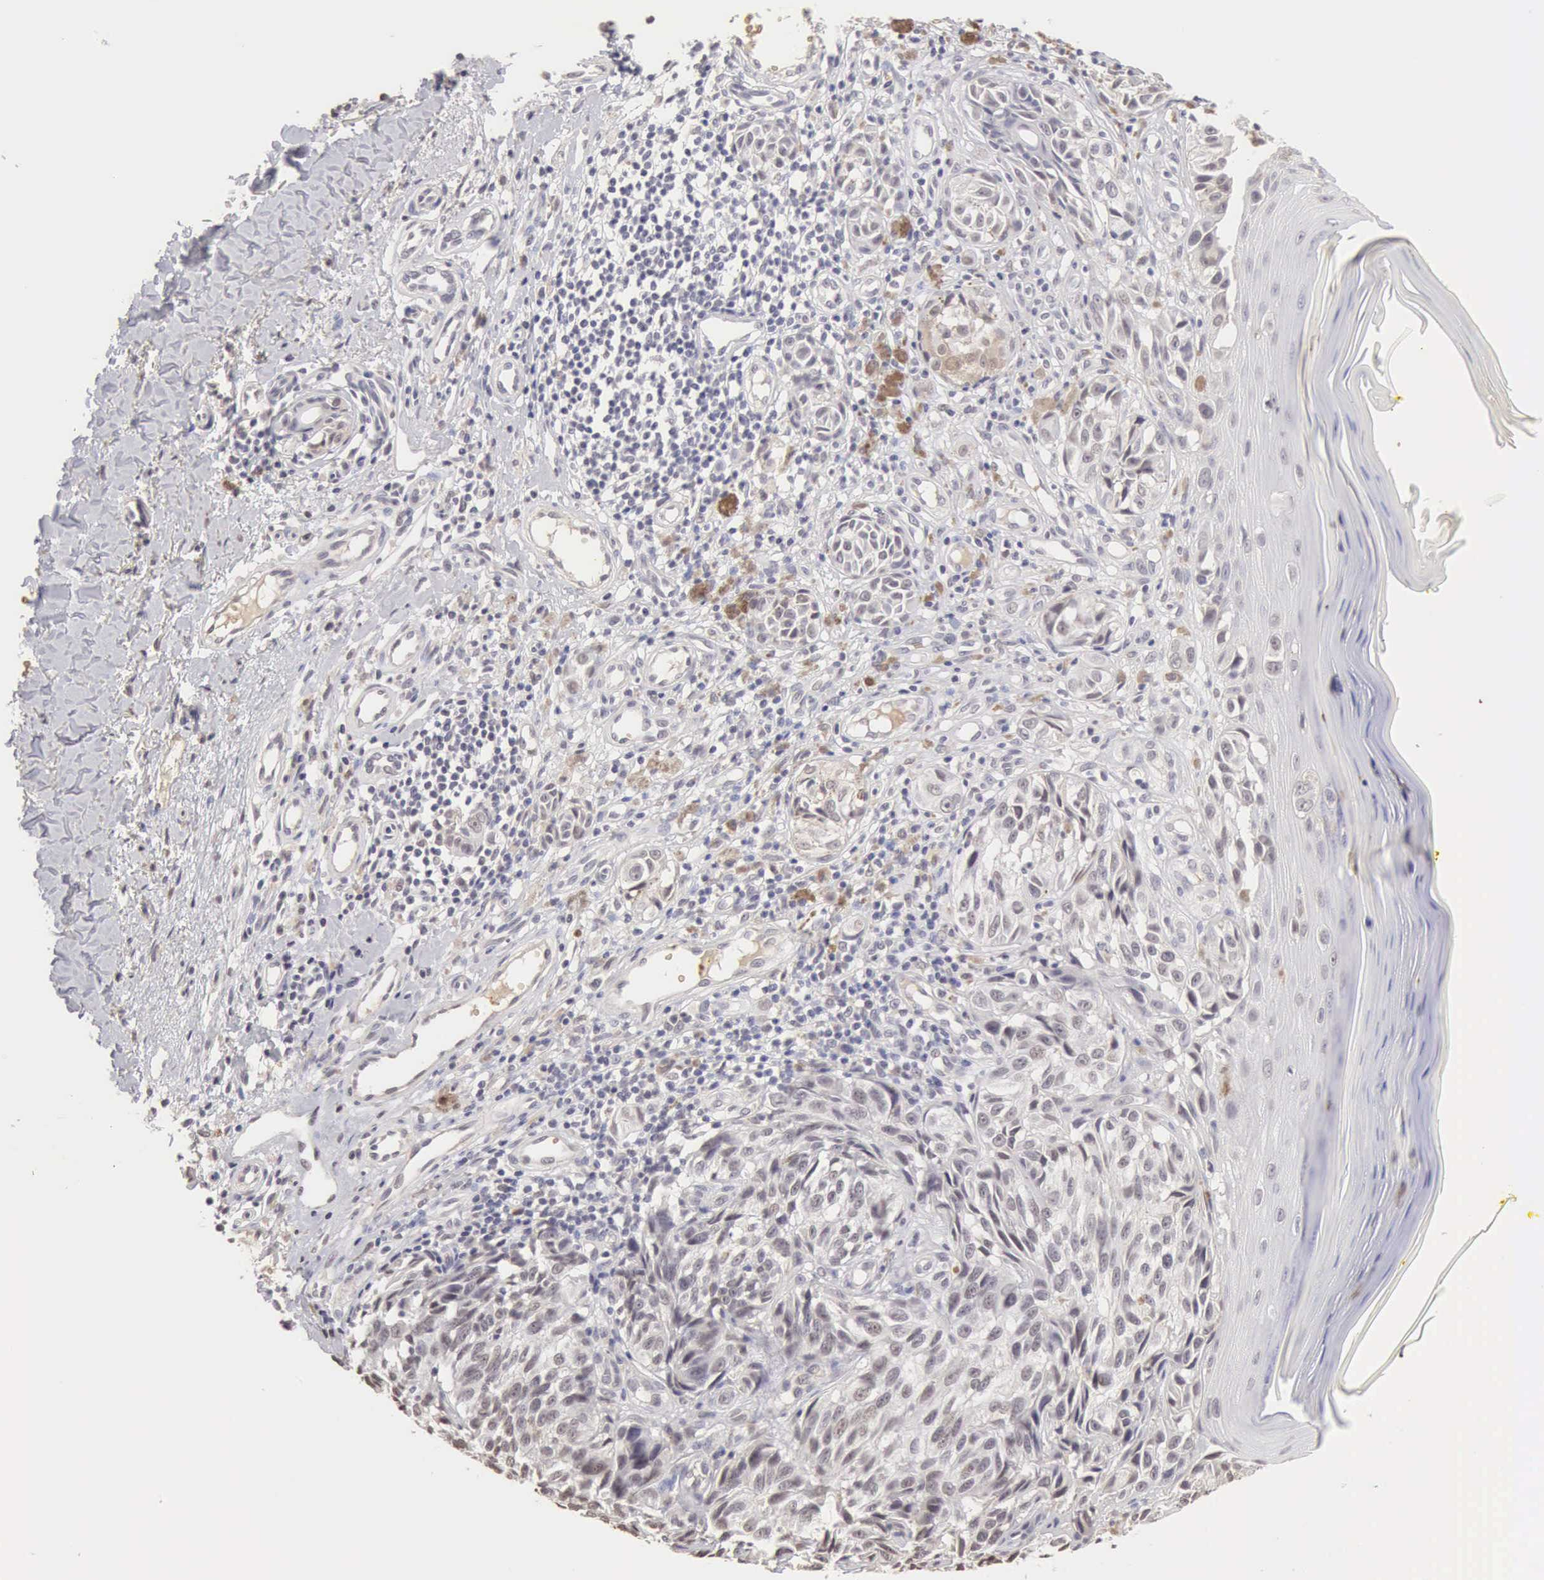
{"staining": {"intensity": "negative", "quantity": "none", "location": "none"}, "tissue": "melanoma", "cell_type": "Tumor cells", "image_type": "cancer", "snomed": [{"axis": "morphology", "description": "Malignant melanoma, NOS"}, {"axis": "topography", "description": "Skin"}], "caption": "Immunohistochemistry (IHC) photomicrograph of human melanoma stained for a protein (brown), which demonstrates no positivity in tumor cells. (DAB IHC, high magnification).", "gene": "CFI", "patient": {"sex": "male", "age": 67}}